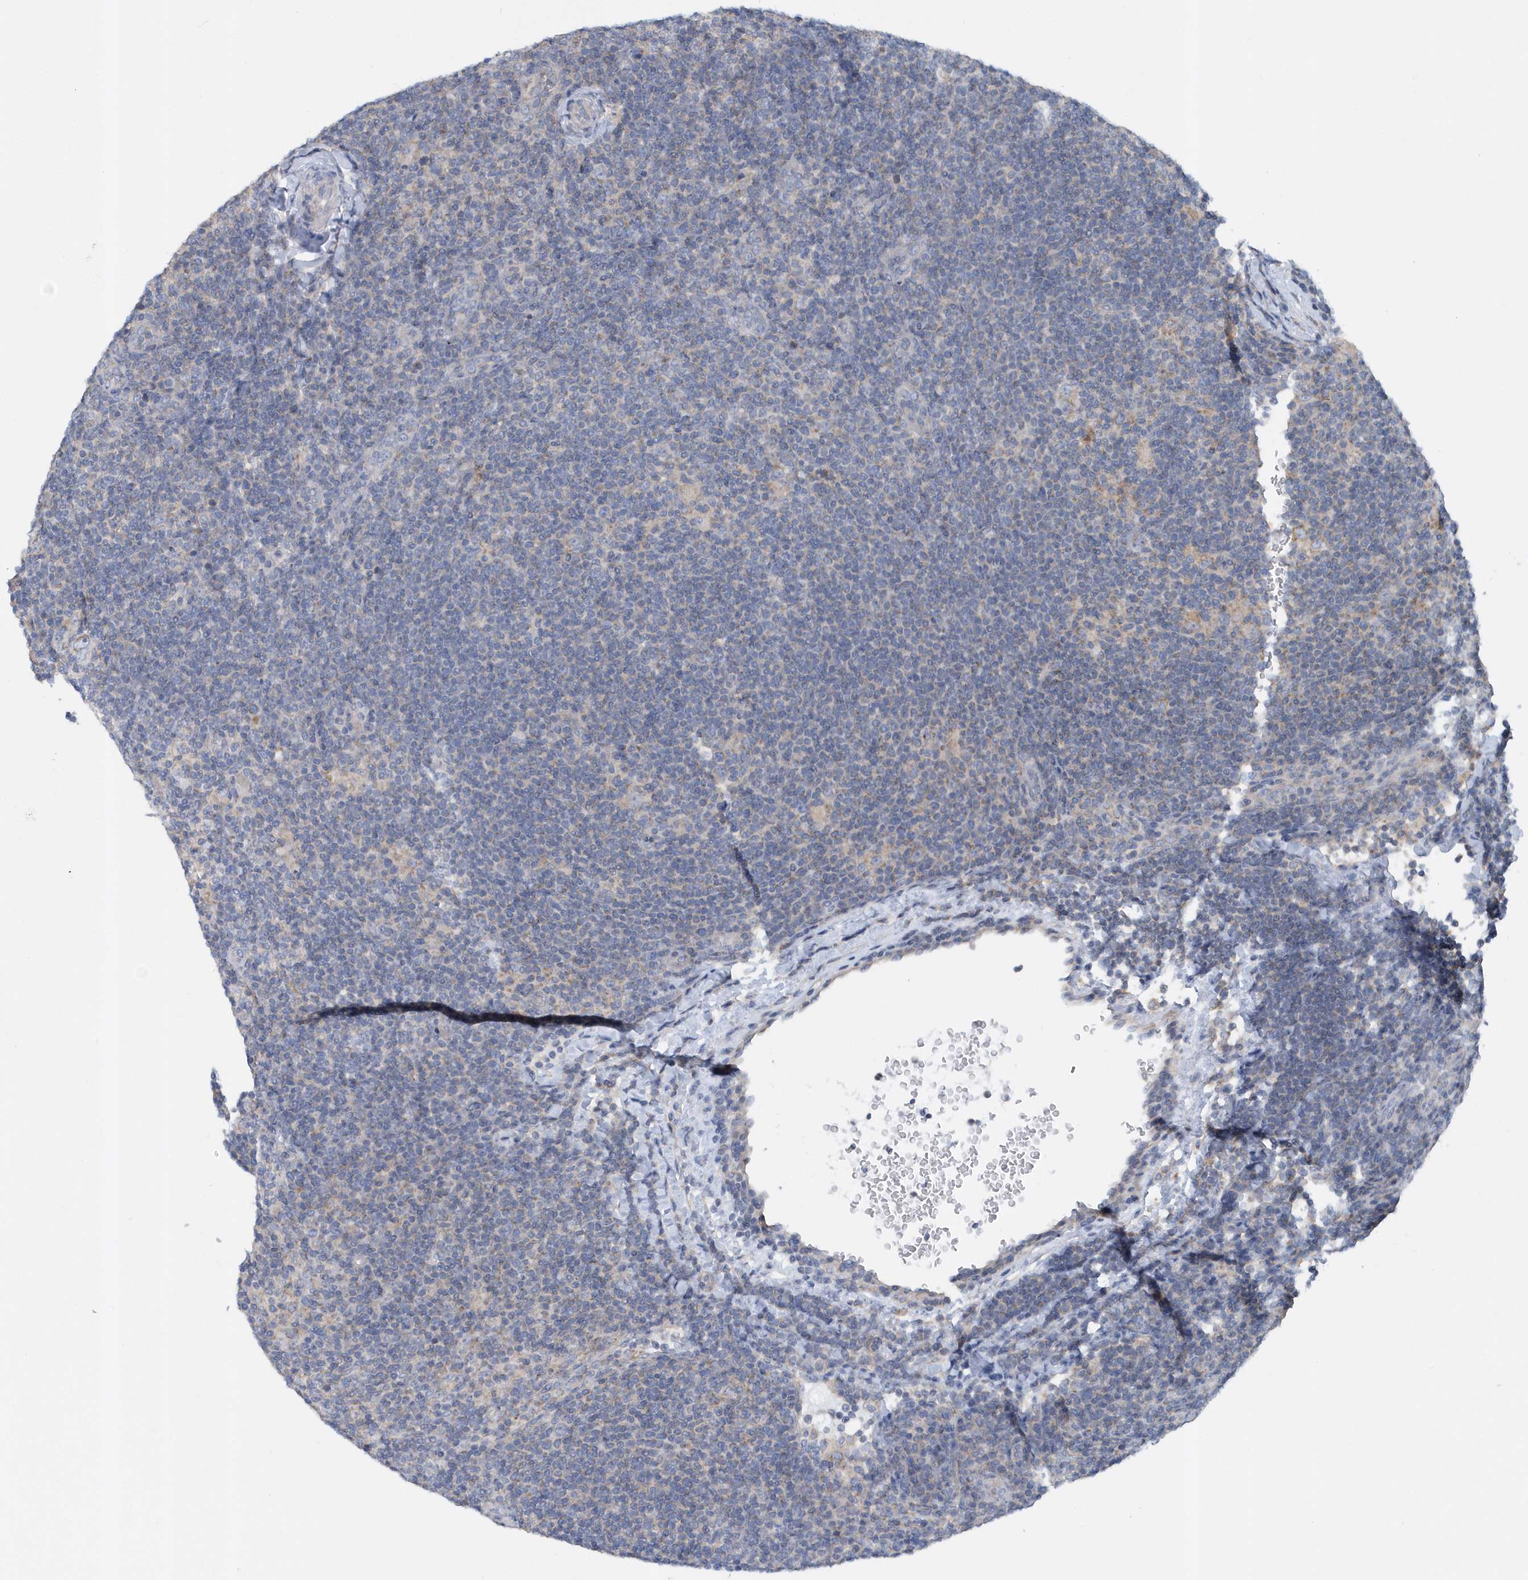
{"staining": {"intensity": "negative", "quantity": "none", "location": "none"}, "tissue": "lymphoma", "cell_type": "Tumor cells", "image_type": "cancer", "snomed": [{"axis": "morphology", "description": "Hodgkin's disease, NOS"}, {"axis": "topography", "description": "Lymph node"}], "caption": "Tumor cells are negative for brown protein staining in Hodgkin's disease.", "gene": "TRAIP", "patient": {"sex": "female", "age": 57}}